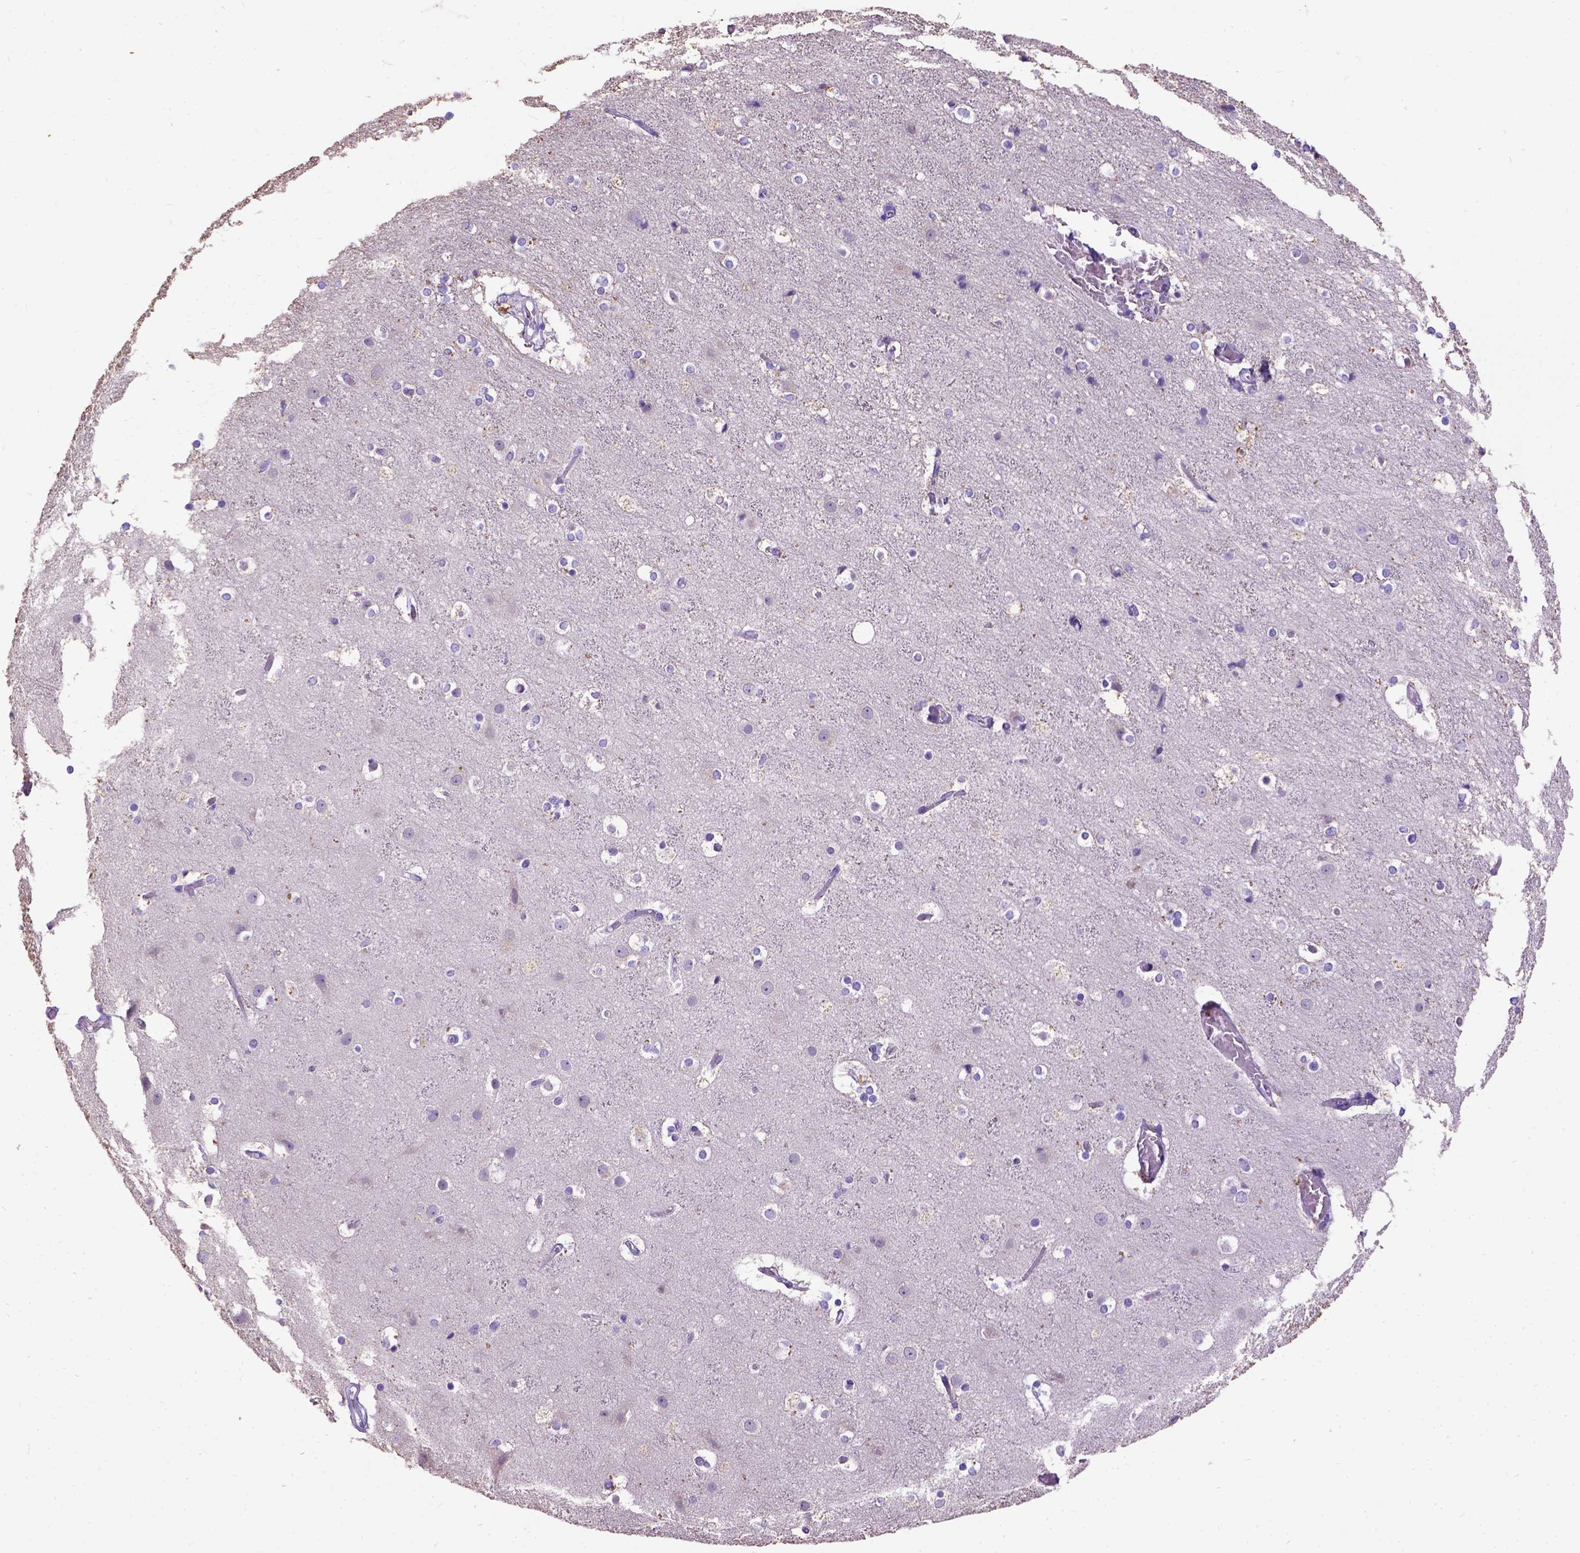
{"staining": {"intensity": "negative", "quantity": "none", "location": "none"}, "tissue": "cerebral cortex", "cell_type": "Endothelial cells", "image_type": "normal", "snomed": [{"axis": "morphology", "description": "Normal tissue, NOS"}, {"axis": "topography", "description": "Cerebral cortex"}], "caption": "DAB immunohistochemical staining of benign human cerebral cortex shows no significant positivity in endothelial cells.", "gene": "CFAP54", "patient": {"sex": "female", "age": 52}}